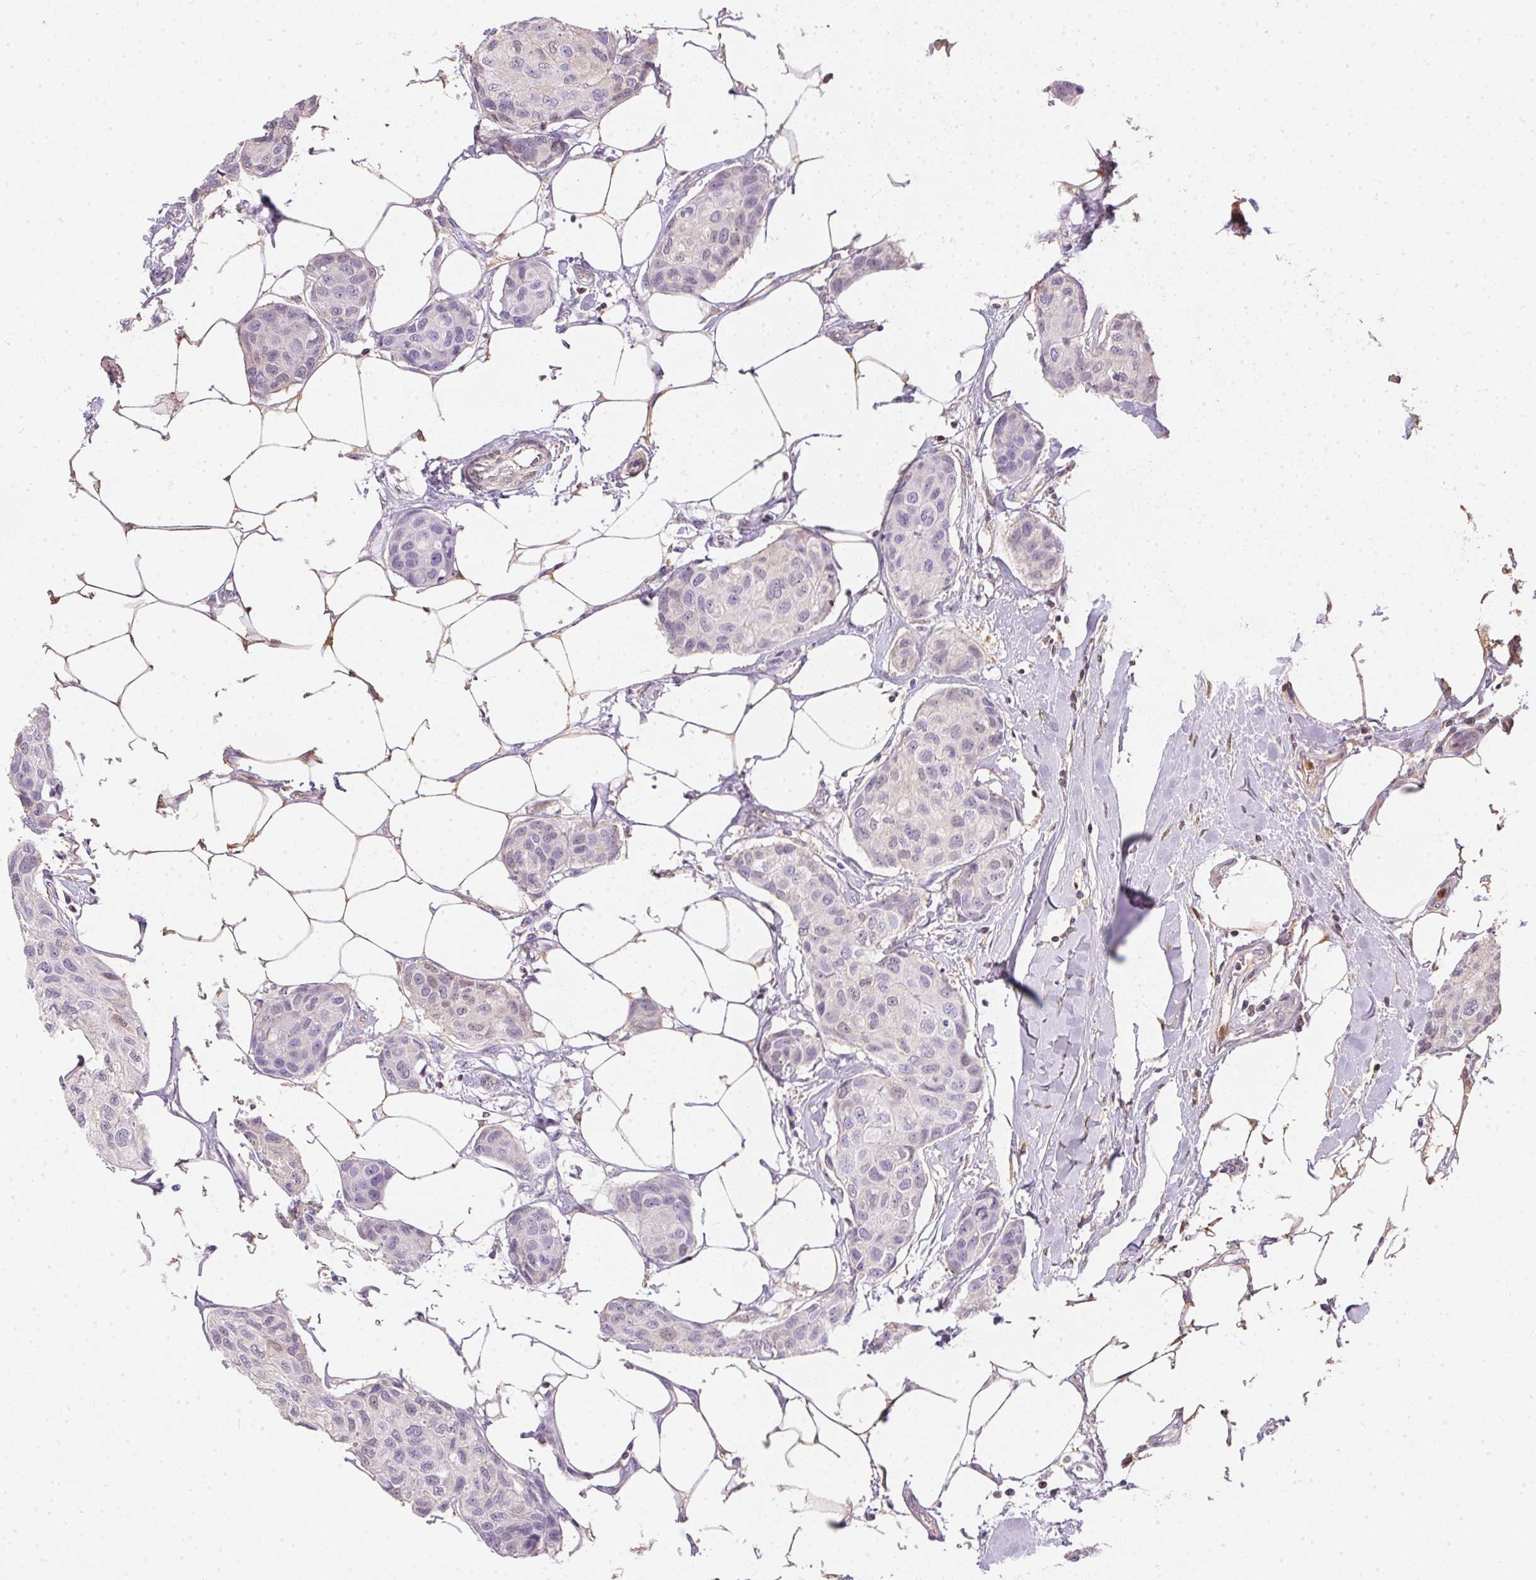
{"staining": {"intensity": "negative", "quantity": "none", "location": "none"}, "tissue": "breast cancer", "cell_type": "Tumor cells", "image_type": "cancer", "snomed": [{"axis": "morphology", "description": "Duct carcinoma"}, {"axis": "topography", "description": "Breast"}], "caption": "Protein analysis of breast cancer demonstrates no significant staining in tumor cells.", "gene": "S100A3", "patient": {"sex": "female", "age": 80}}